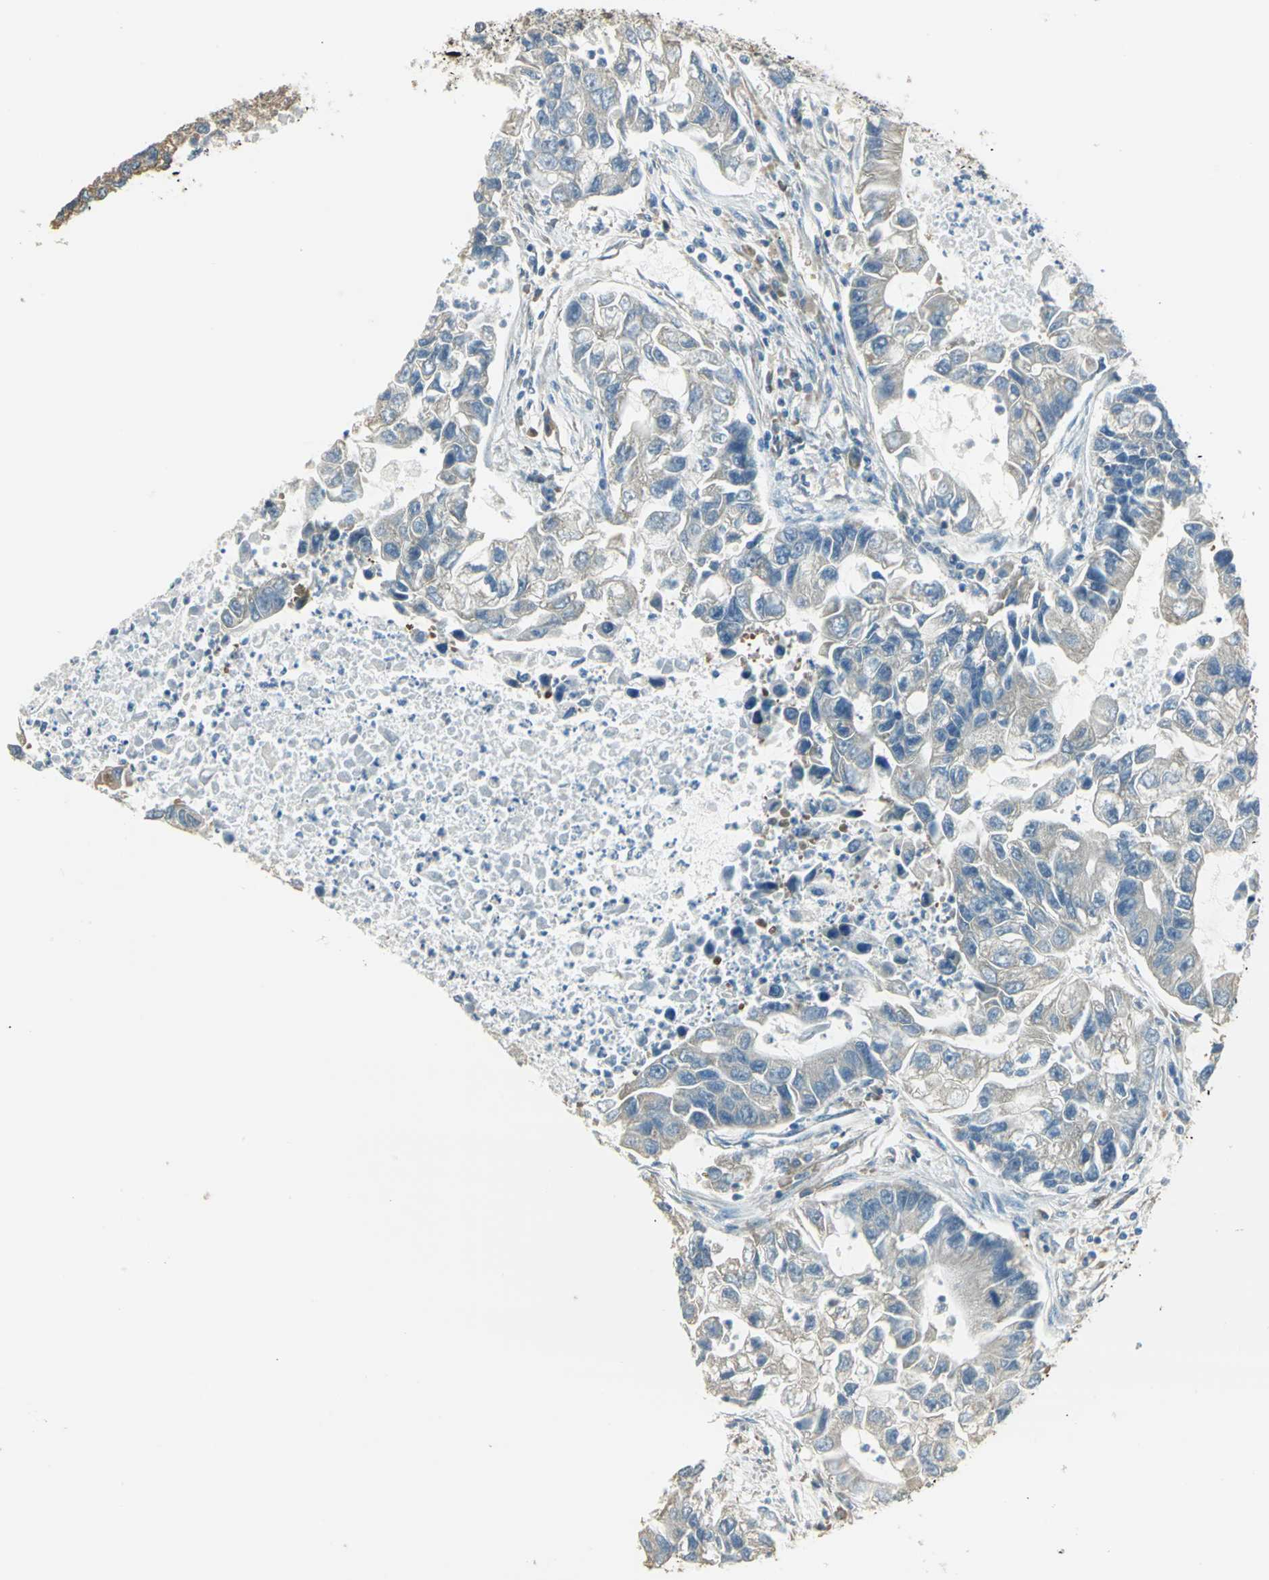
{"staining": {"intensity": "weak", "quantity": "<25%", "location": "cytoplasmic/membranous"}, "tissue": "lung cancer", "cell_type": "Tumor cells", "image_type": "cancer", "snomed": [{"axis": "morphology", "description": "Adenocarcinoma, NOS"}, {"axis": "topography", "description": "Lung"}], "caption": "High power microscopy histopathology image of an immunohistochemistry photomicrograph of lung adenocarcinoma, revealing no significant staining in tumor cells.", "gene": "SHC2", "patient": {"sex": "female", "age": 51}}